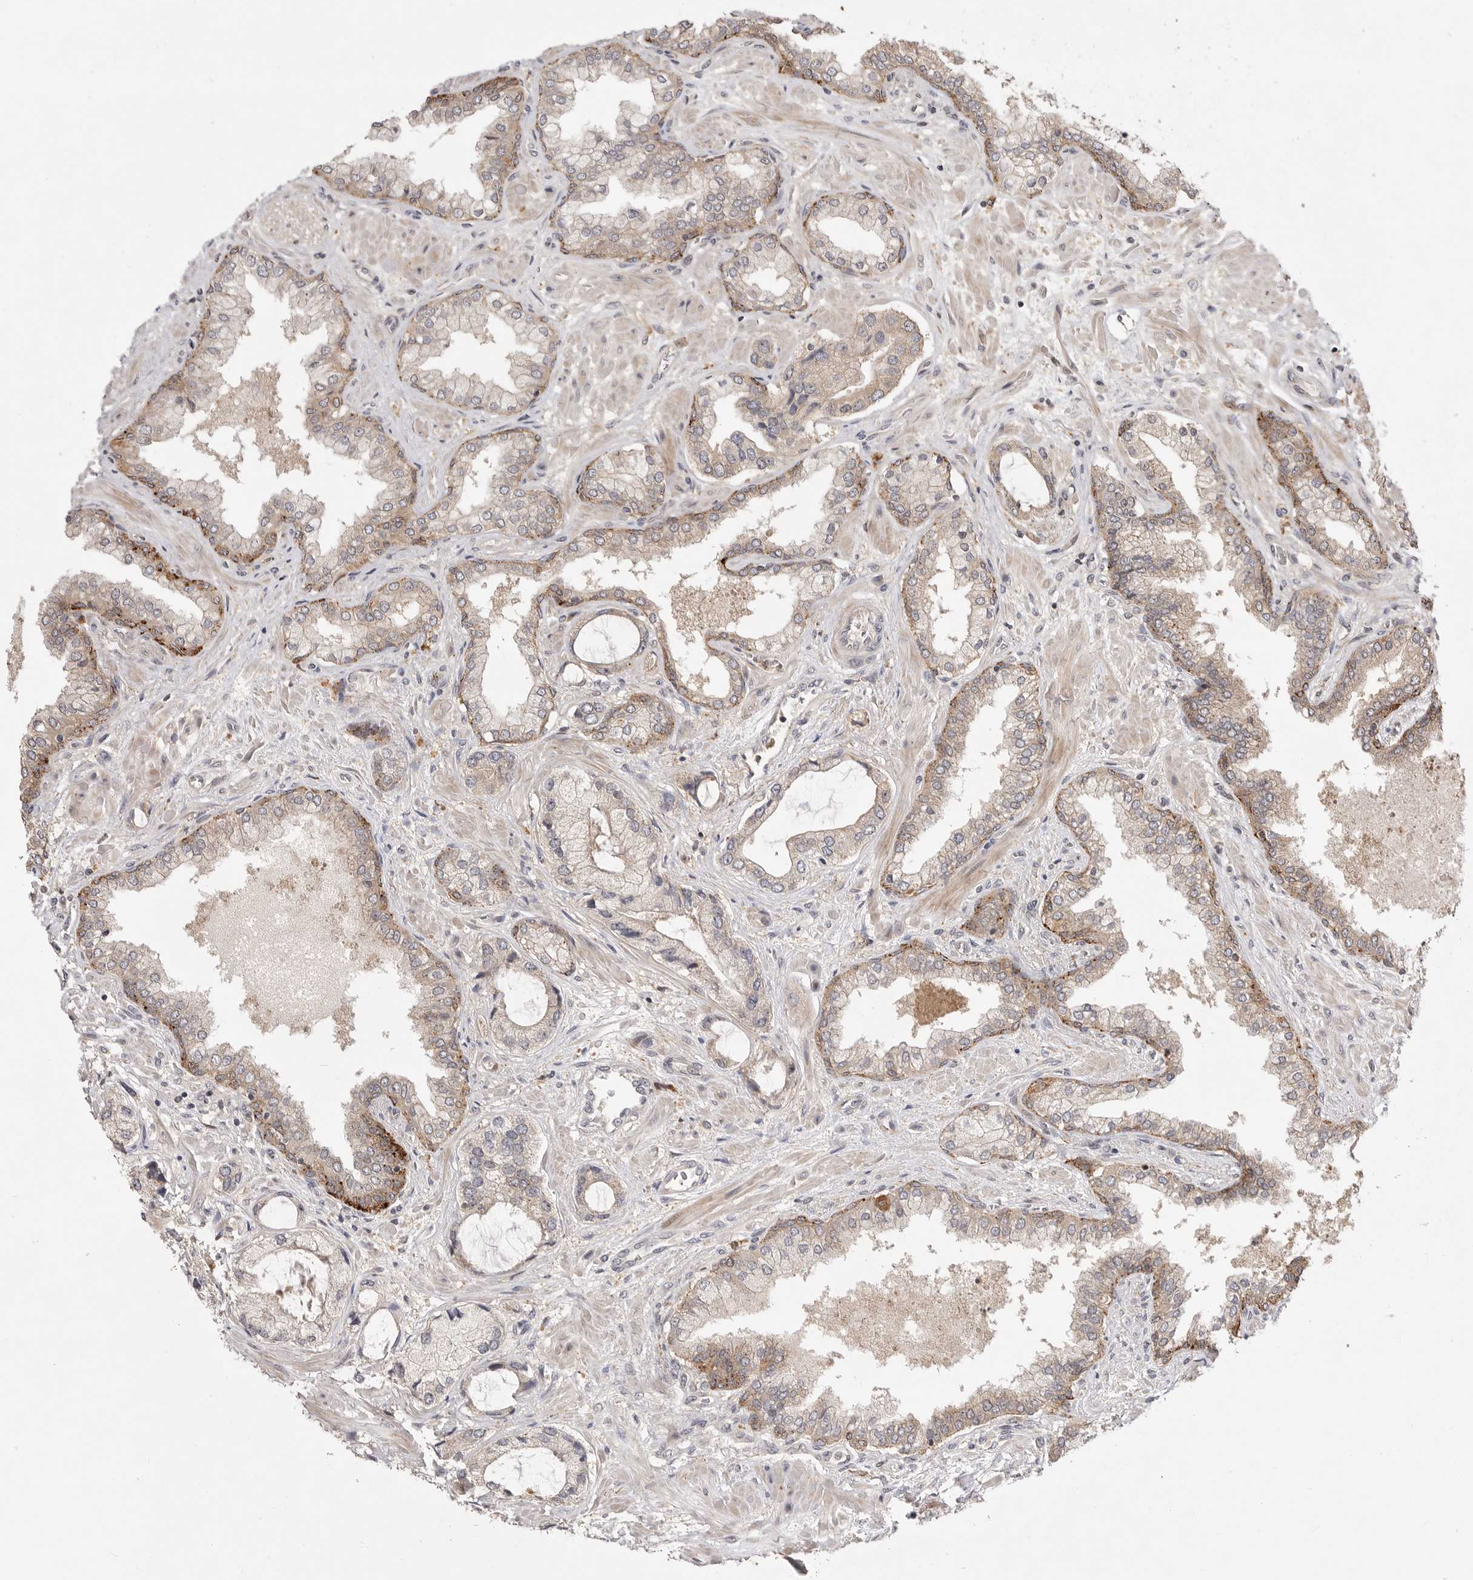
{"staining": {"intensity": "negative", "quantity": "none", "location": "none"}, "tissue": "prostate cancer", "cell_type": "Tumor cells", "image_type": "cancer", "snomed": [{"axis": "morphology", "description": "Normal tissue, NOS"}, {"axis": "morphology", "description": "Adenocarcinoma, High grade"}, {"axis": "topography", "description": "Prostate"}, {"axis": "topography", "description": "Peripheral nerve tissue"}], "caption": "An immunohistochemistry (IHC) image of prostate high-grade adenocarcinoma is shown. There is no staining in tumor cells of prostate high-grade adenocarcinoma.", "gene": "CSNK1G3", "patient": {"sex": "male", "age": 59}}